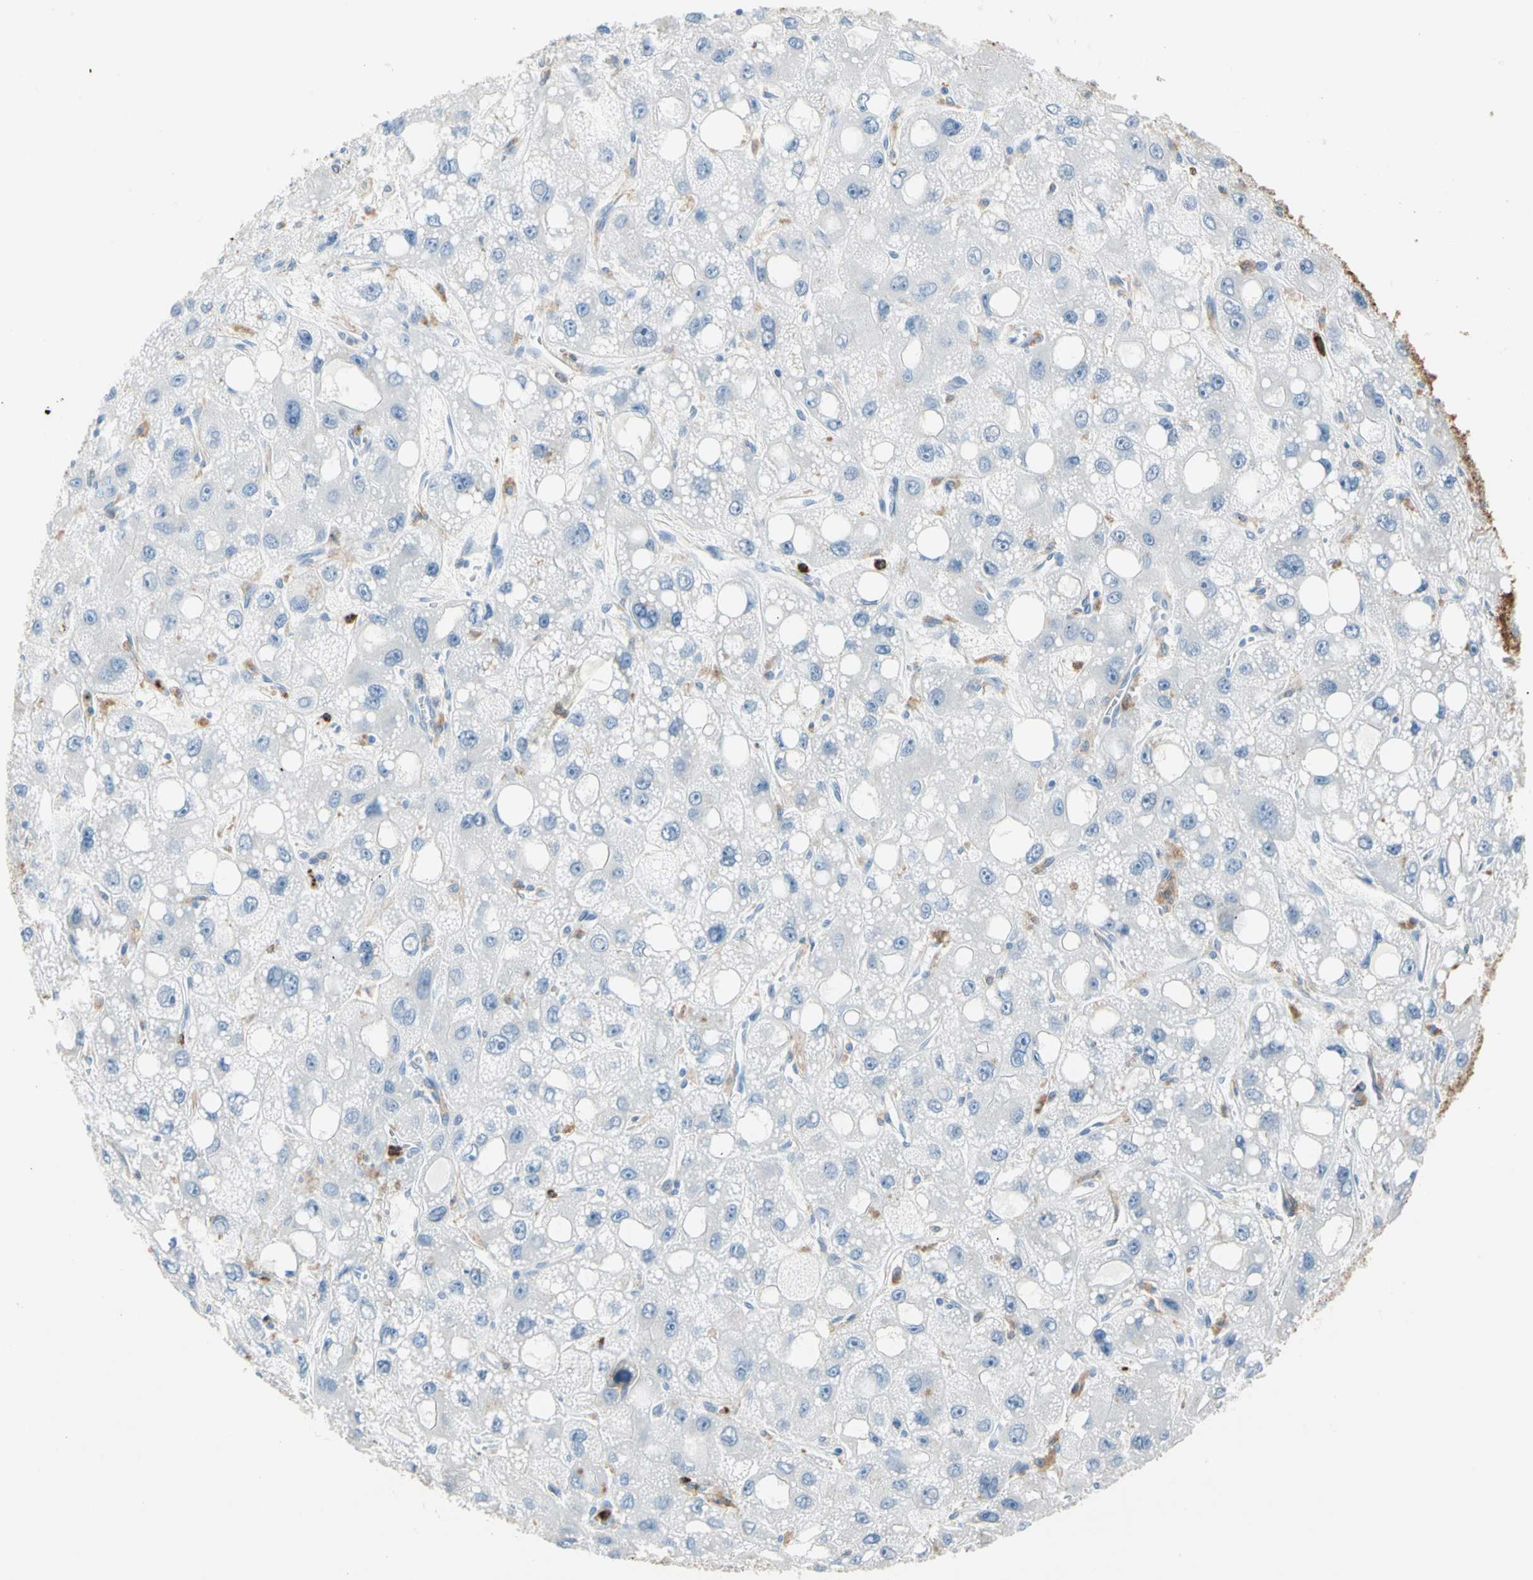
{"staining": {"intensity": "negative", "quantity": "none", "location": "none"}, "tissue": "liver cancer", "cell_type": "Tumor cells", "image_type": "cancer", "snomed": [{"axis": "morphology", "description": "Carcinoma, Hepatocellular, NOS"}, {"axis": "topography", "description": "Liver"}], "caption": "Human hepatocellular carcinoma (liver) stained for a protein using IHC demonstrates no expression in tumor cells.", "gene": "CLEC4A", "patient": {"sex": "male", "age": 55}}